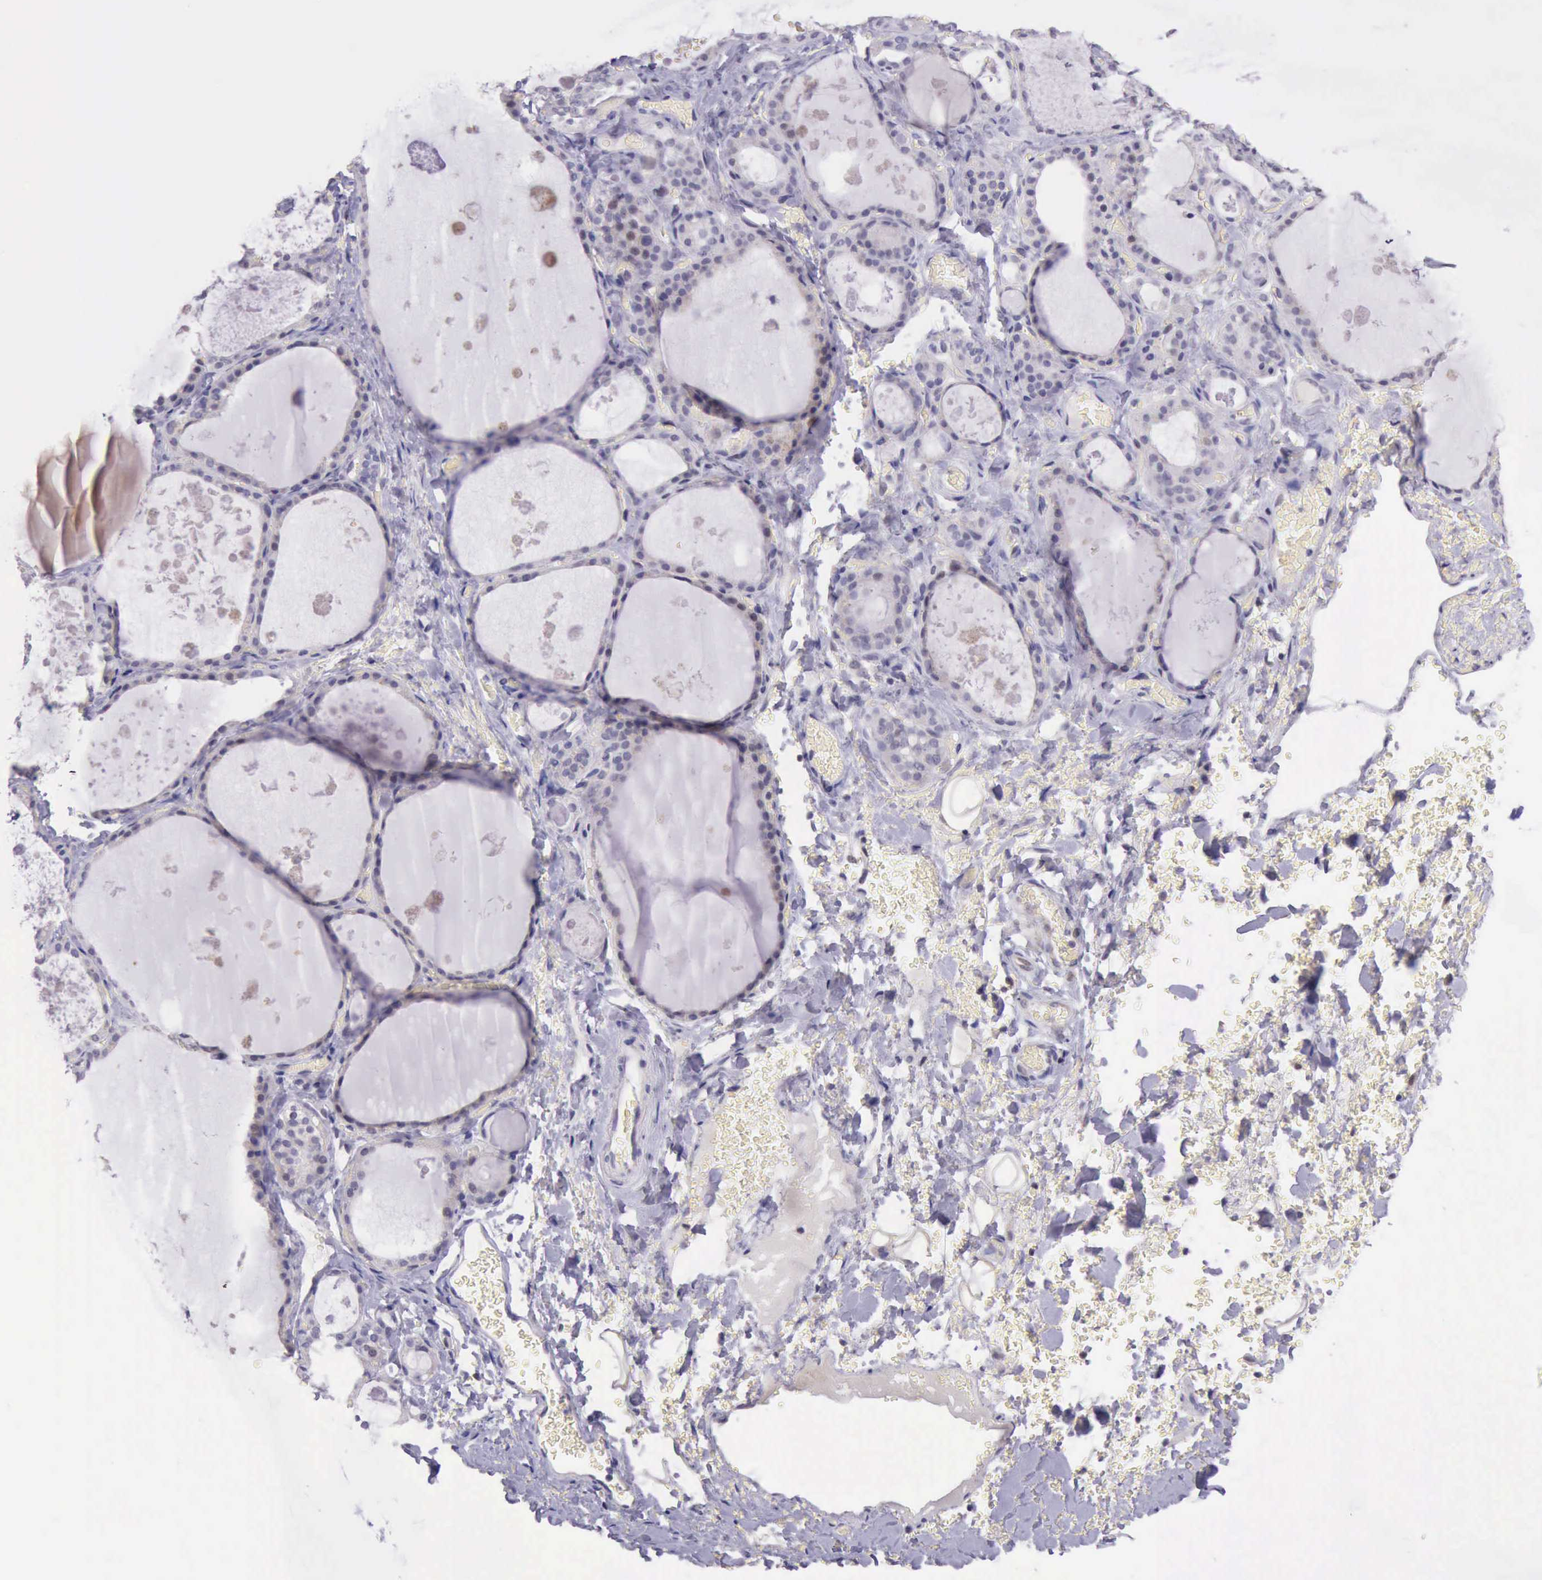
{"staining": {"intensity": "negative", "quantity": "none", "location": "none"}, "tissue": "thyroid gland", "cell_type": "Glandular cells", "image_type": "normal", "snomed": [{"axis": "morphology", "description": "Normal tissue, NOS"}, {"axis": "topography", "description": "Thyroid gland"}], "caption": "DAB immunohistochemical staining of benign thyroid gland displays no significant positivity in glandular cells.", "gene": "PARP1", "patient": {"sex": "male", "age": 61}}